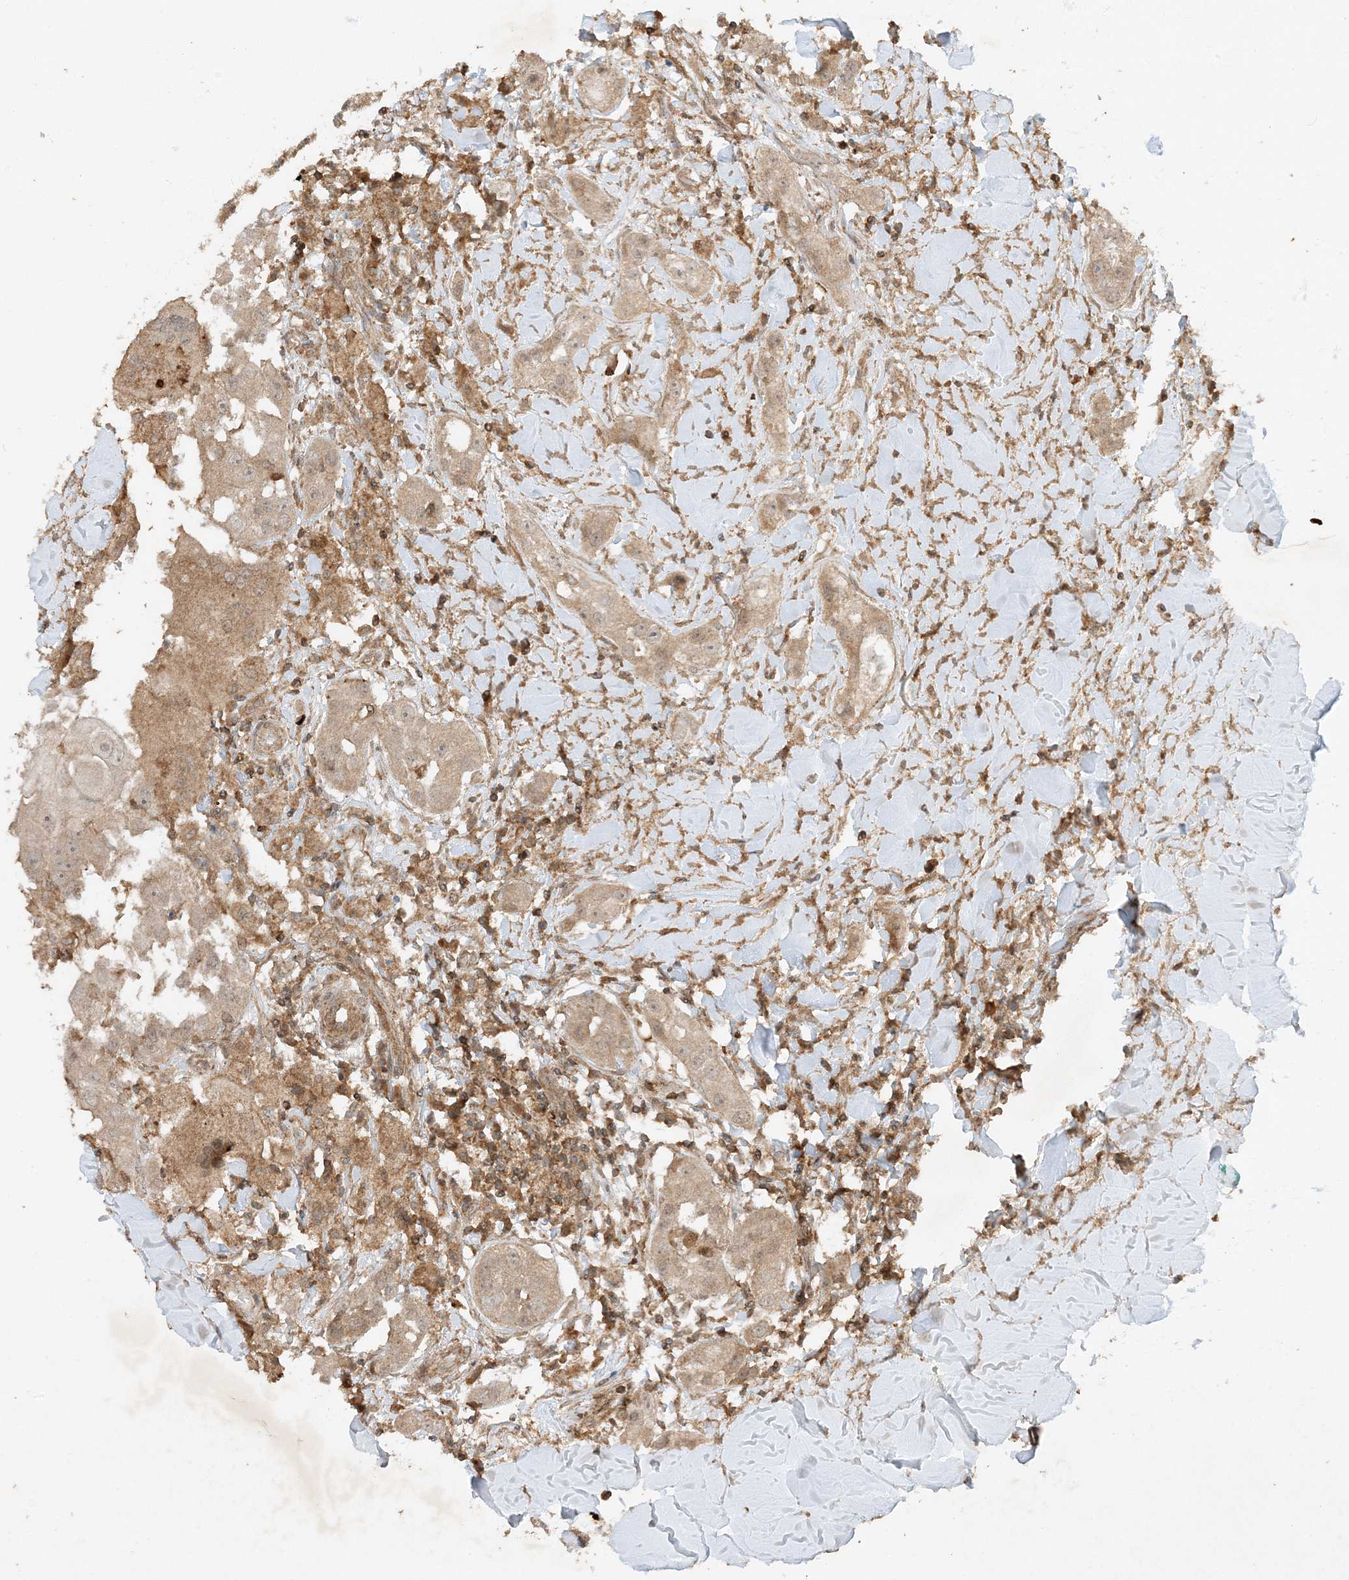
{"staining": {"intensity": "weak", "quantity": ">75%", "location": "cytoplasmic/membranous"}, "tissue": "head and neck cancer", "cell_type": "Tumor cells", "image_type": "cancer", "snomed": [{"axis": "morphology", "description": "Normal tissue, NOS"}, {"axis": "morphology", "description": "Squamous cell carcinoma, NOS"}, {"axis": "topography", "description": "Skeletal muscle"}, {"axis": "topography", "description": "Head-Neck"}], "caption": "High-power microscopy captured an IHC micrograph of head and neck squamous cell carcinoma, revealing weak cytoplasmic/membranous positivity in approximately >75% of tumor cells. (IHC, brightfield microscopy, high magnification).", "gene": "XRN1", "patient": {"sex": "male", "age": 51}}